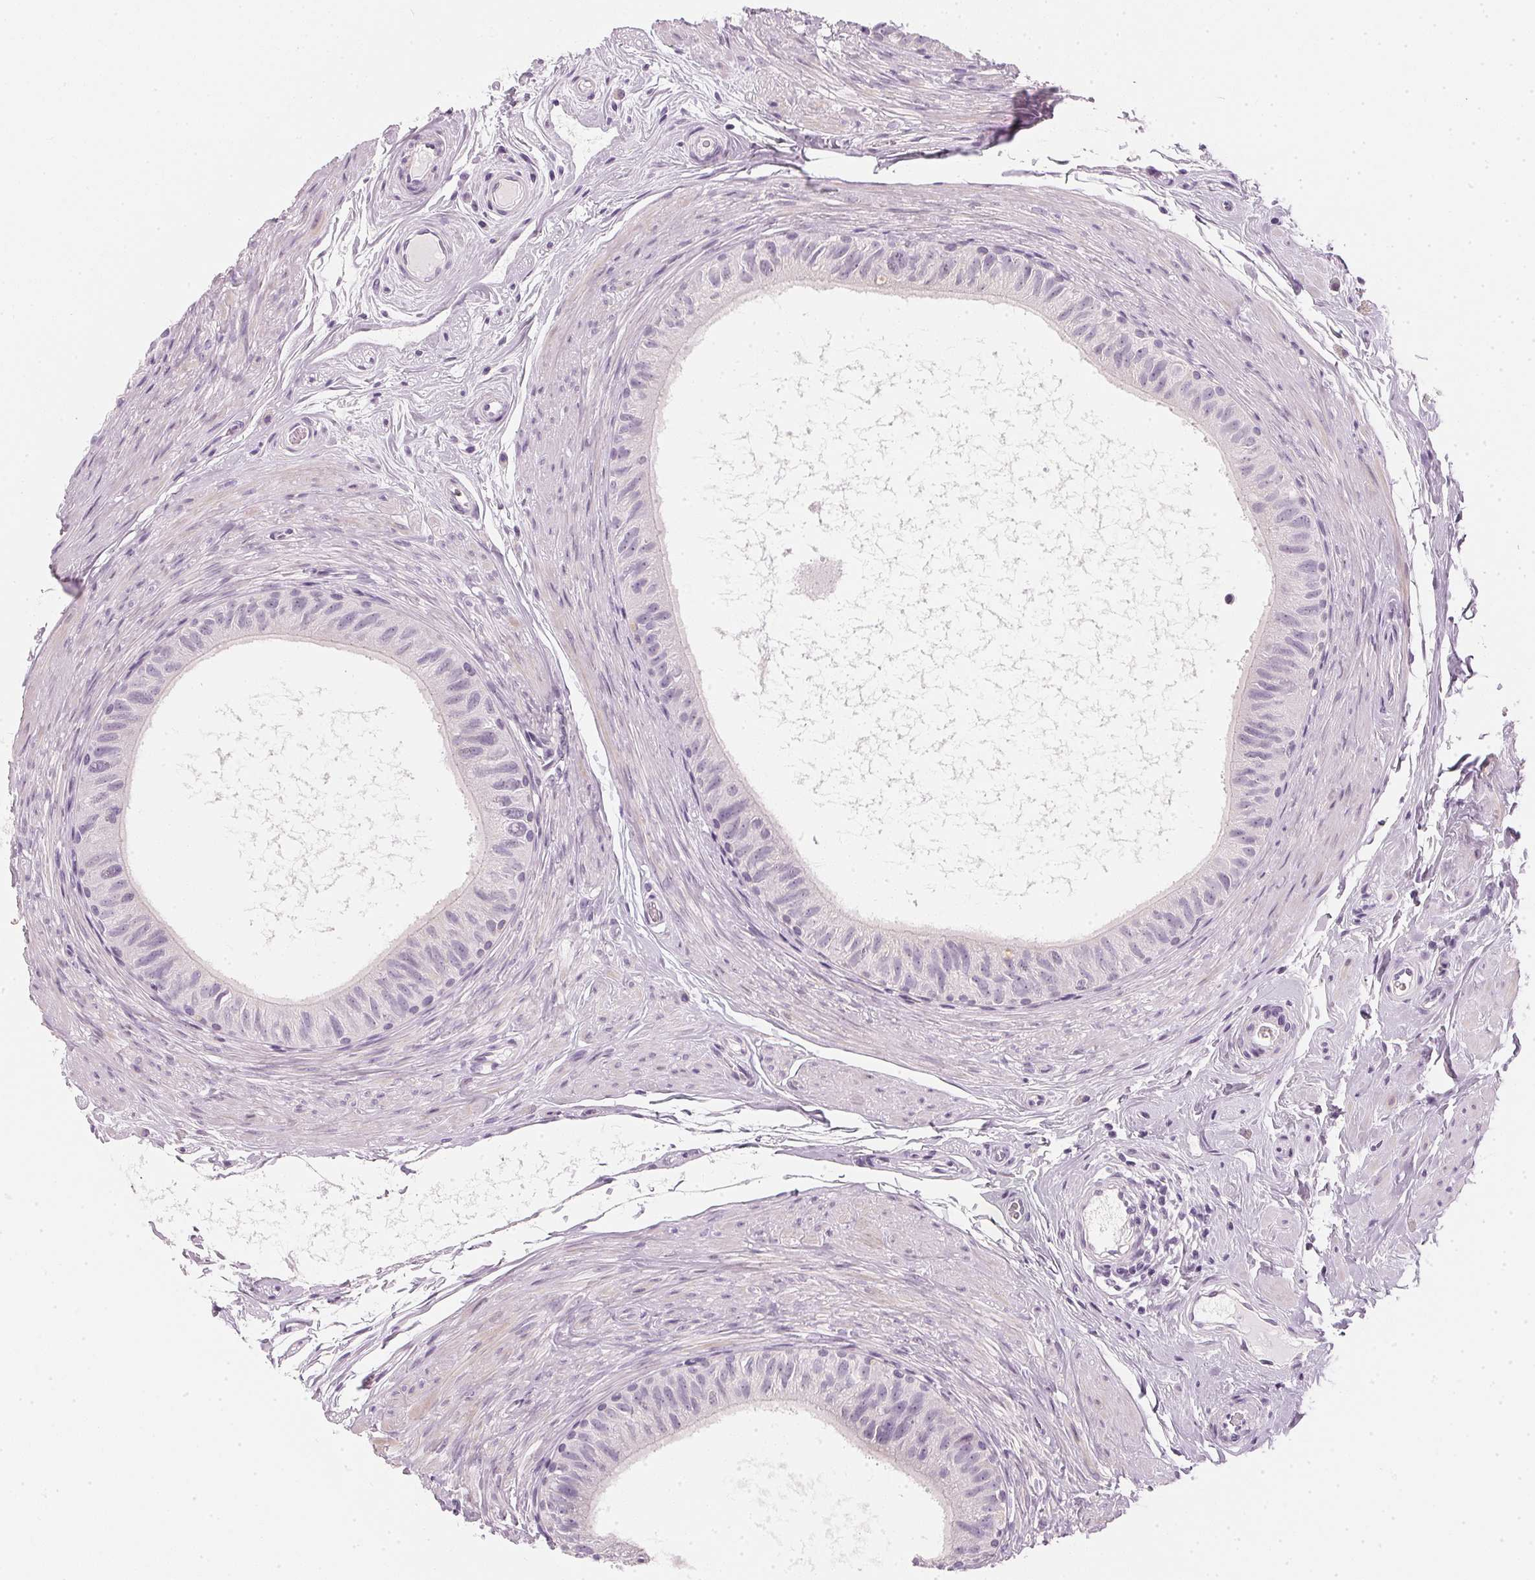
{"staining": {"intensity": "negative", "quantity": "none", "location": "none"}, "tissue": "epididymis", "cell_type": "Glandular cells", "image_type": "normal", "snomed": [{"axis": "morphology", "description": "Normal tissue, NOS"}, {"axis": "topography", "description": "Epididymis"}], "caption": "DAB (3,3'-diaminobenzidine) immunohistochemical staining of normal human epididymis exhibits no significant positivity in glandular cells.", "gene": "CHST4", "patient": {"sex": "male", "age": 36}}